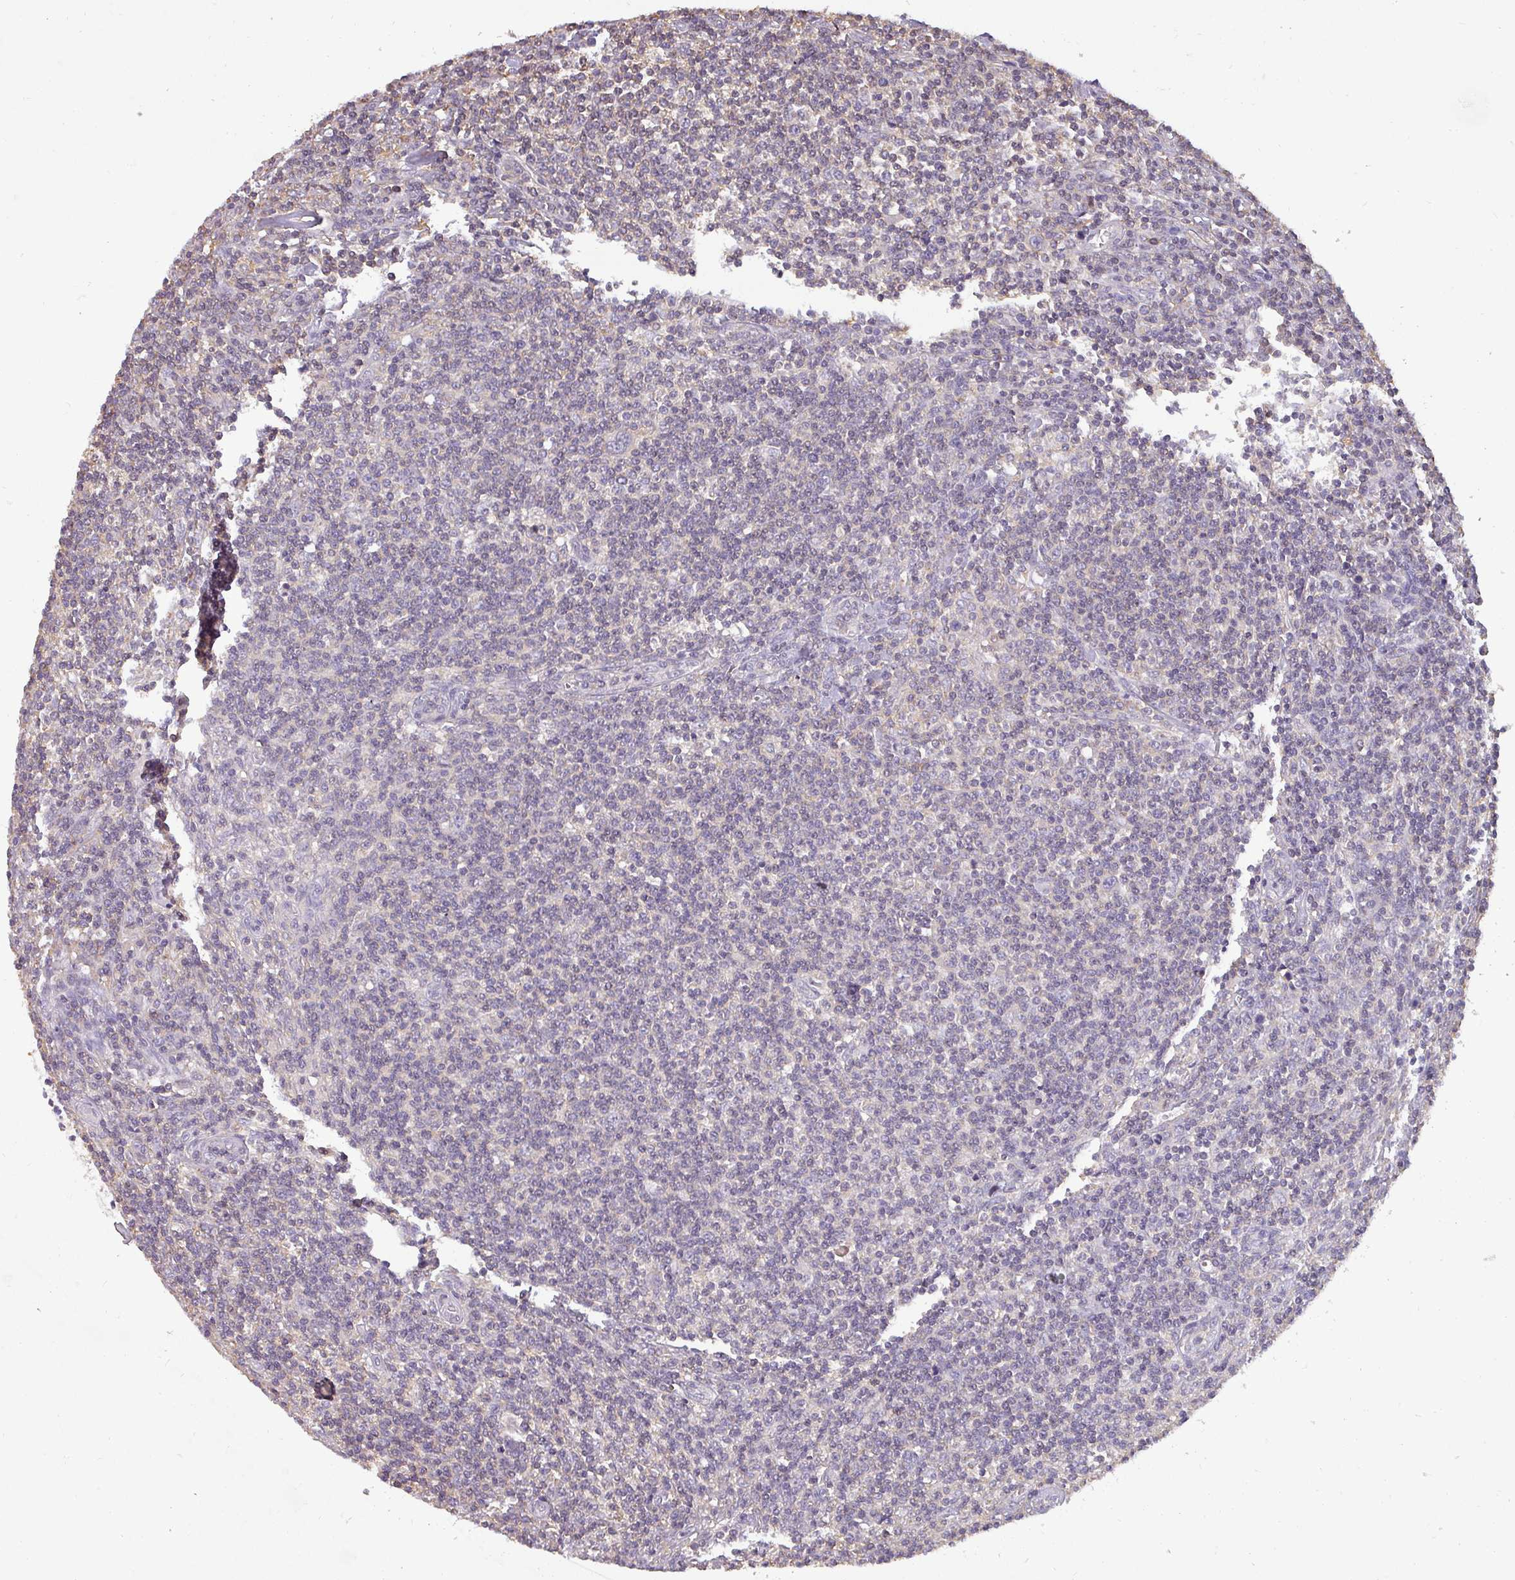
{"staining": {"intensity": "negative", "quantity": "none", "location": "none"}, "tissue": "lymphoma", "cell_type": "Tumor cells", "image_type": "cancer", "snomed": [{"axis": "morphology", "description": "Hodgkin's disease, NOS"}, {"axis": "topography", "description": "Lymph node"}], "caption": "Hodgkin's disease was stained to show a protein in brown. There is no significant staining in tumor cells. (DAB immunohistochemistry visualized using brightfield microscopy, high magnification).", "gene": "ZNF835", "patient": {"sex": "male", "age": 83}}